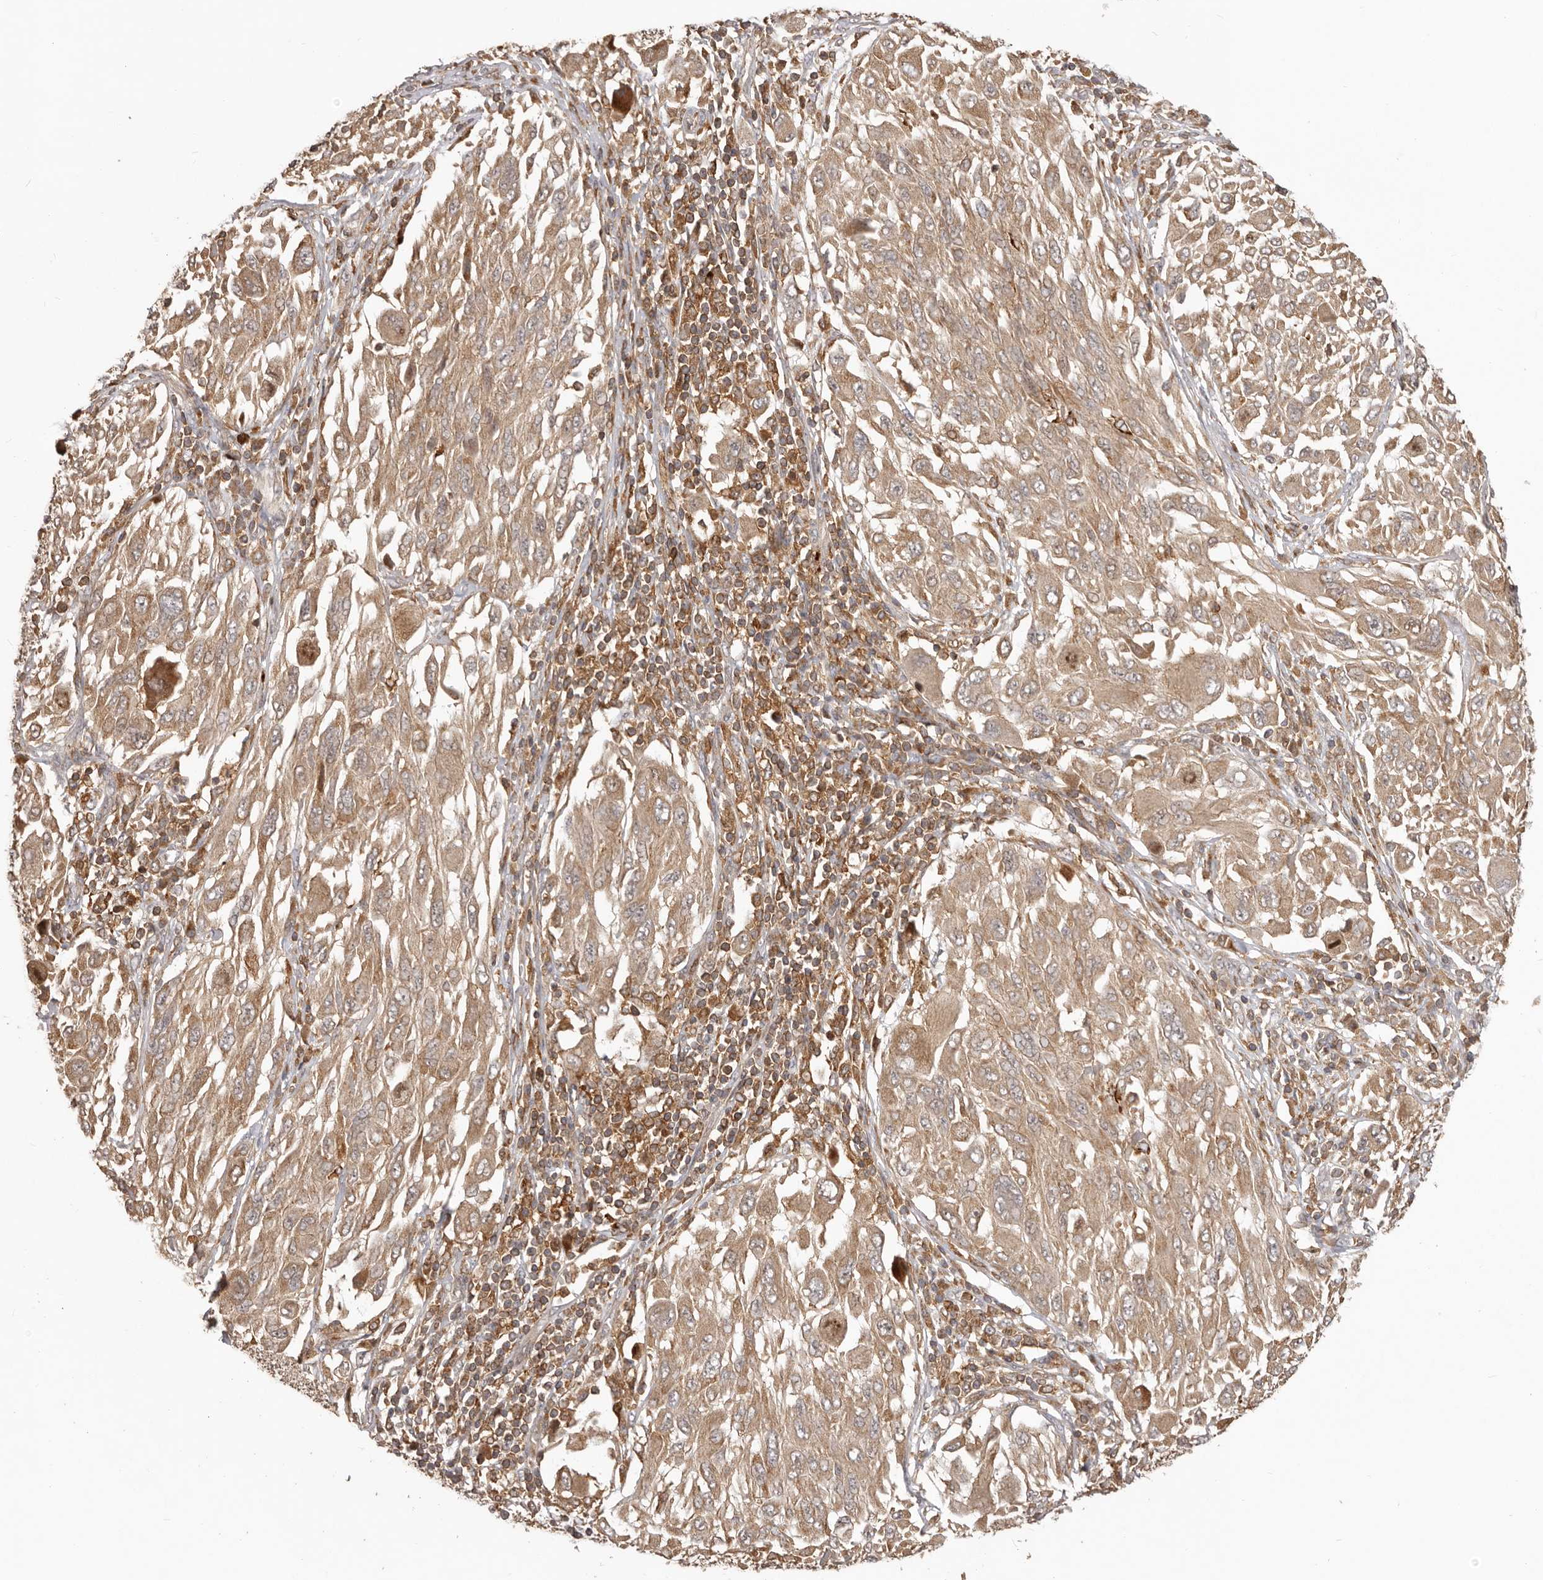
{"staining": {"intensity": "moderate", "quantity": ">75%", "location": "cytoplasmic/membranous"}, "tissue": "melanoma", "cell_type": "Tumor cells", "image_type": "cancer", "snomed": [{"axis": "morphology", "description": "Malignant melanoma, NOS"}, {"axis": "topography", "description": "Skin"}], "caption": "Malignant melanoma stained for a protein (brown) shows moderate cytoplasmic/membranous positive expression in about >75% of tumor cells.", "gene": "RNF187", "patient": {"sex": "female", "age": 91}}